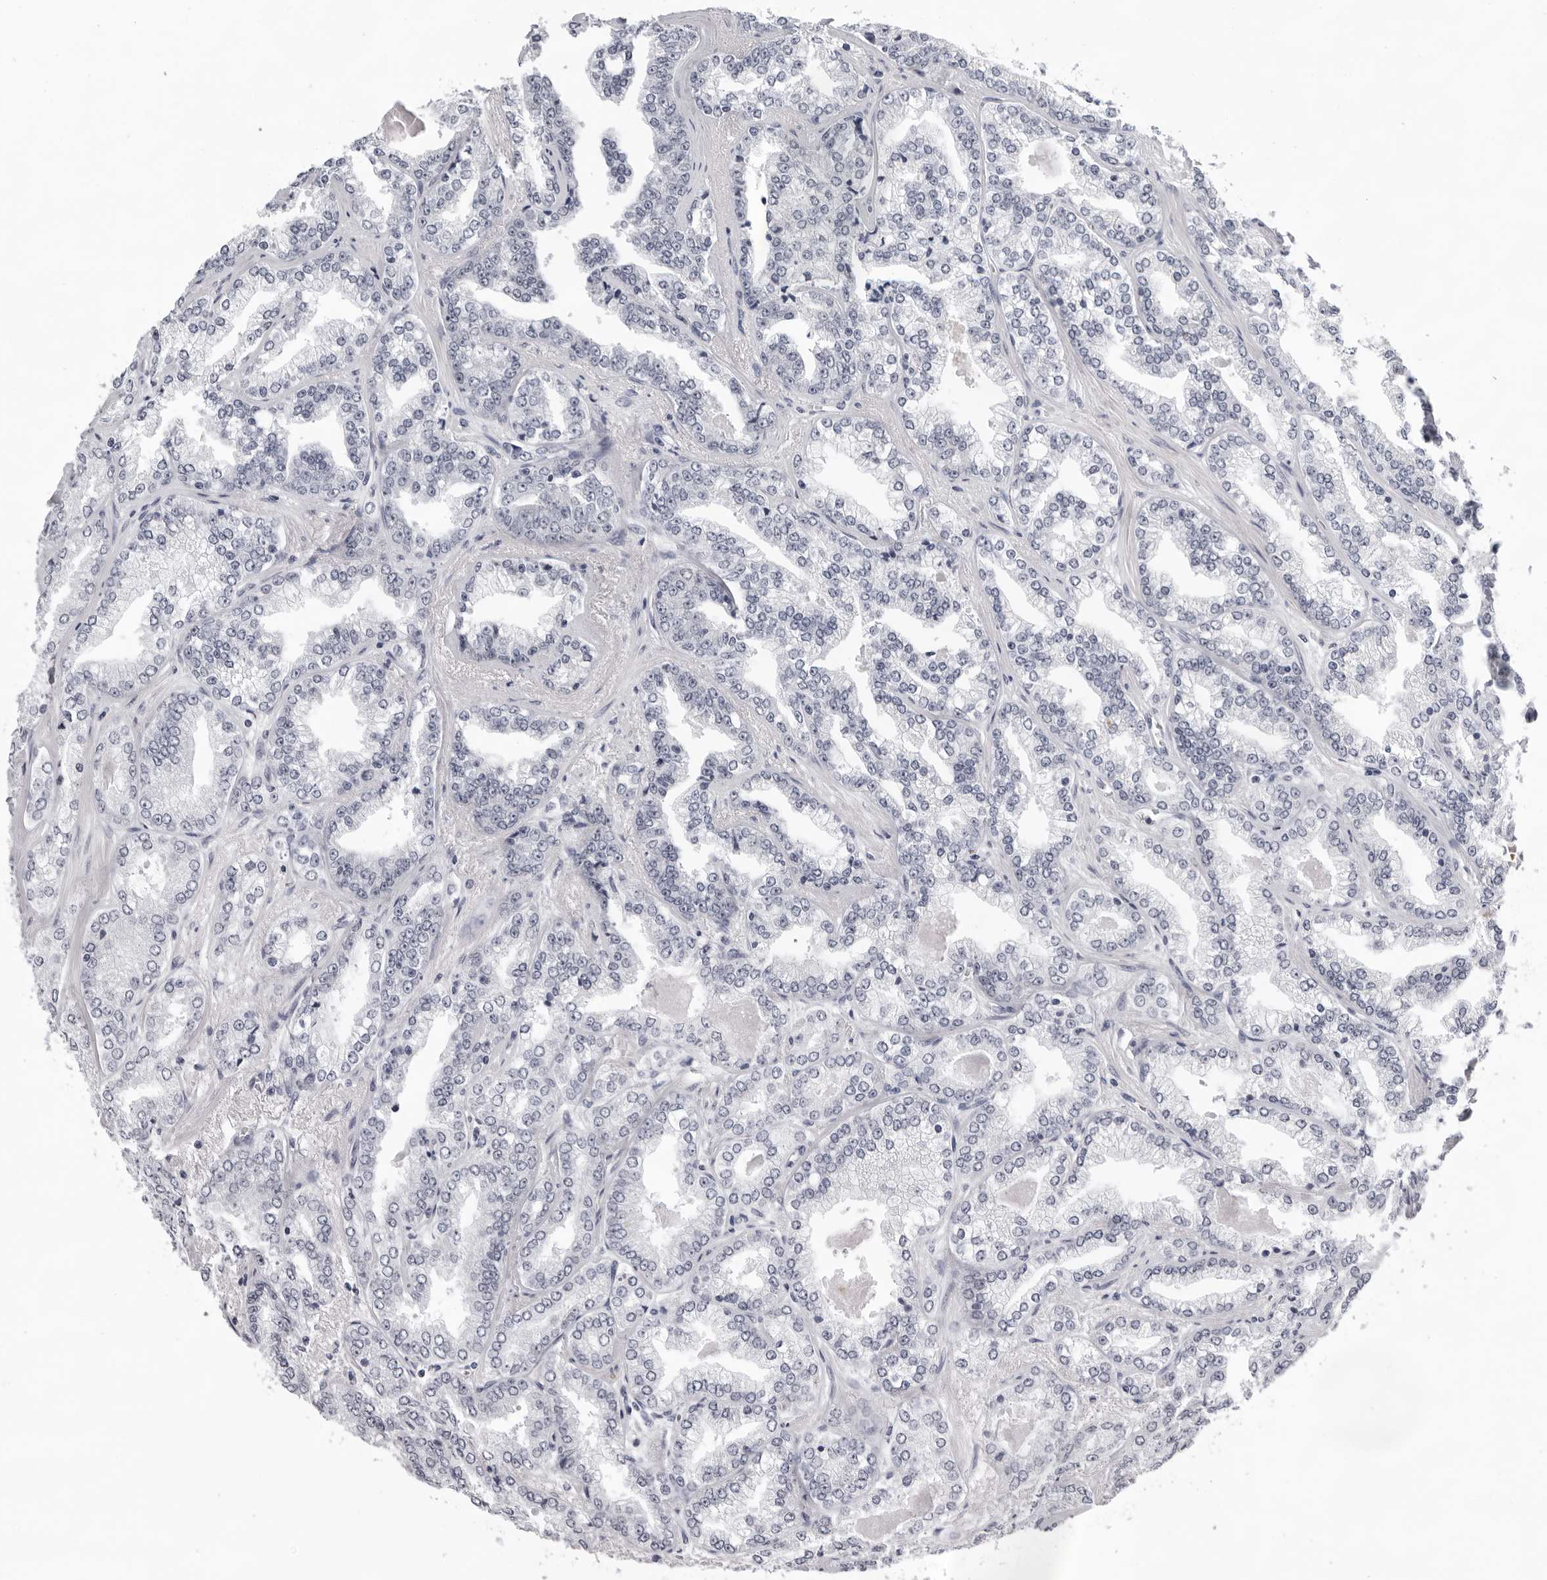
{"staining": {"intensity": "negative", "quantity": "none", "location": "none"}, "tissue": "prostate cancer", "cell_type": "Tumor cells", "image_type": "cancer", "snomed": [{"axis": "morphology", "description": "Adenocarcinoma, High grade"}, {"axis": "topography", "description": "Prostate"}], "caption": "Immunohistochemistry image of neoplastic tissue: prostate adenocarcinoma (high-grade) stained with DAB shows no significant protein positivity in tumor cells.", "gene": "USP1", "patient": {"sex": "male", "age": 71}}